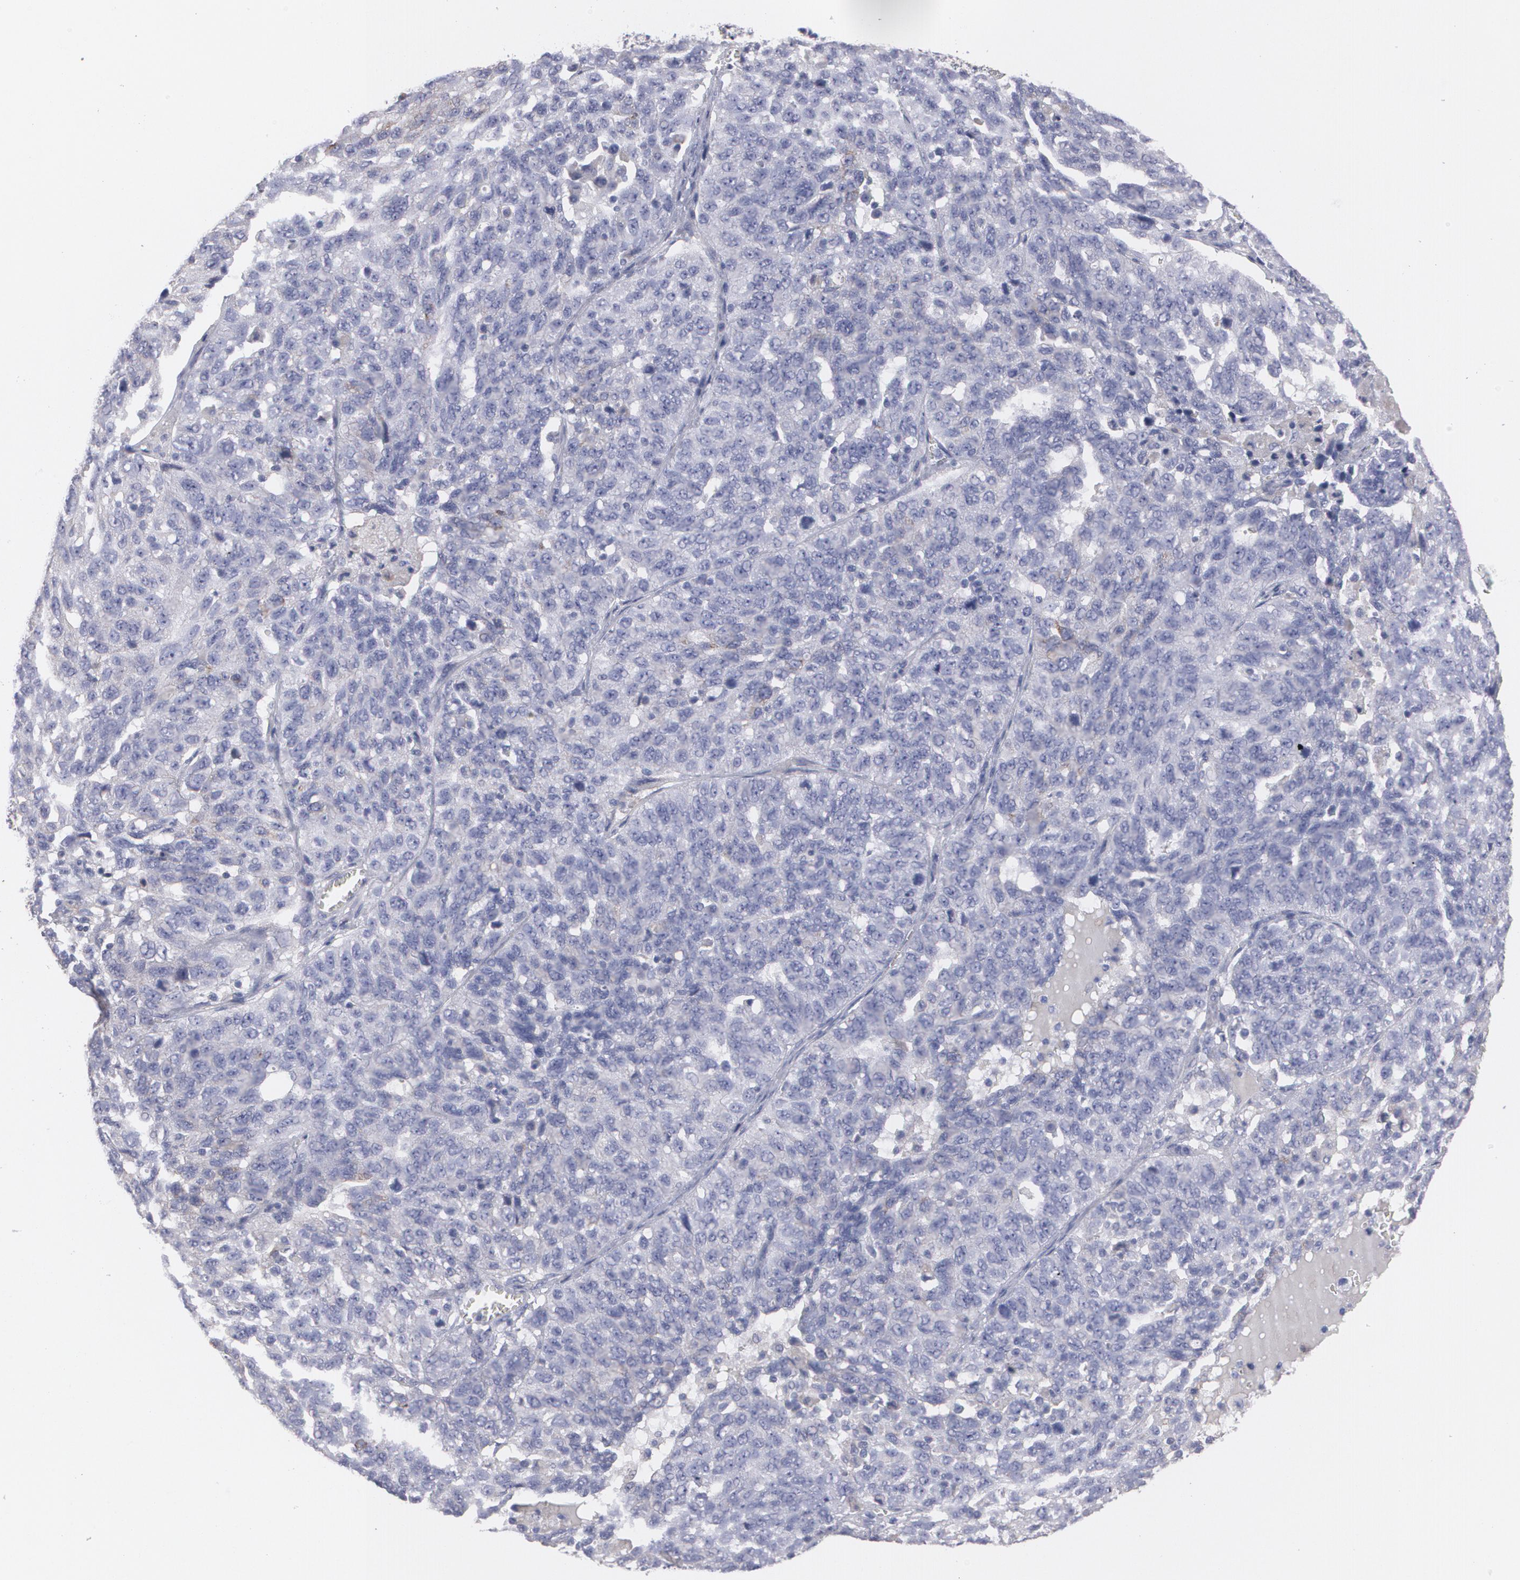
{"staining": {"intensity": "negative", "quantity": "none", "location": "none"}, "tissue": "ovarian cancer", "cell_type": "Tumor cells", "image_type": "cancer", "snomed": [{"axis": "morphology", "description": "Cystadenocarcinoma, serous, NOS"}, {"axis": "topography", "description": "Ovary"}], "caption": "Immunohistochemistry micrograph of neoplastic tissue: ovarian cancer (serous cystadenocarcinoma) stained with DAB (3,3'-diaminobenzidine) displays no significant protein expression in tumor cells.", "gene": "FBLN1", "patient": {"sex": "female", "age": 71}}